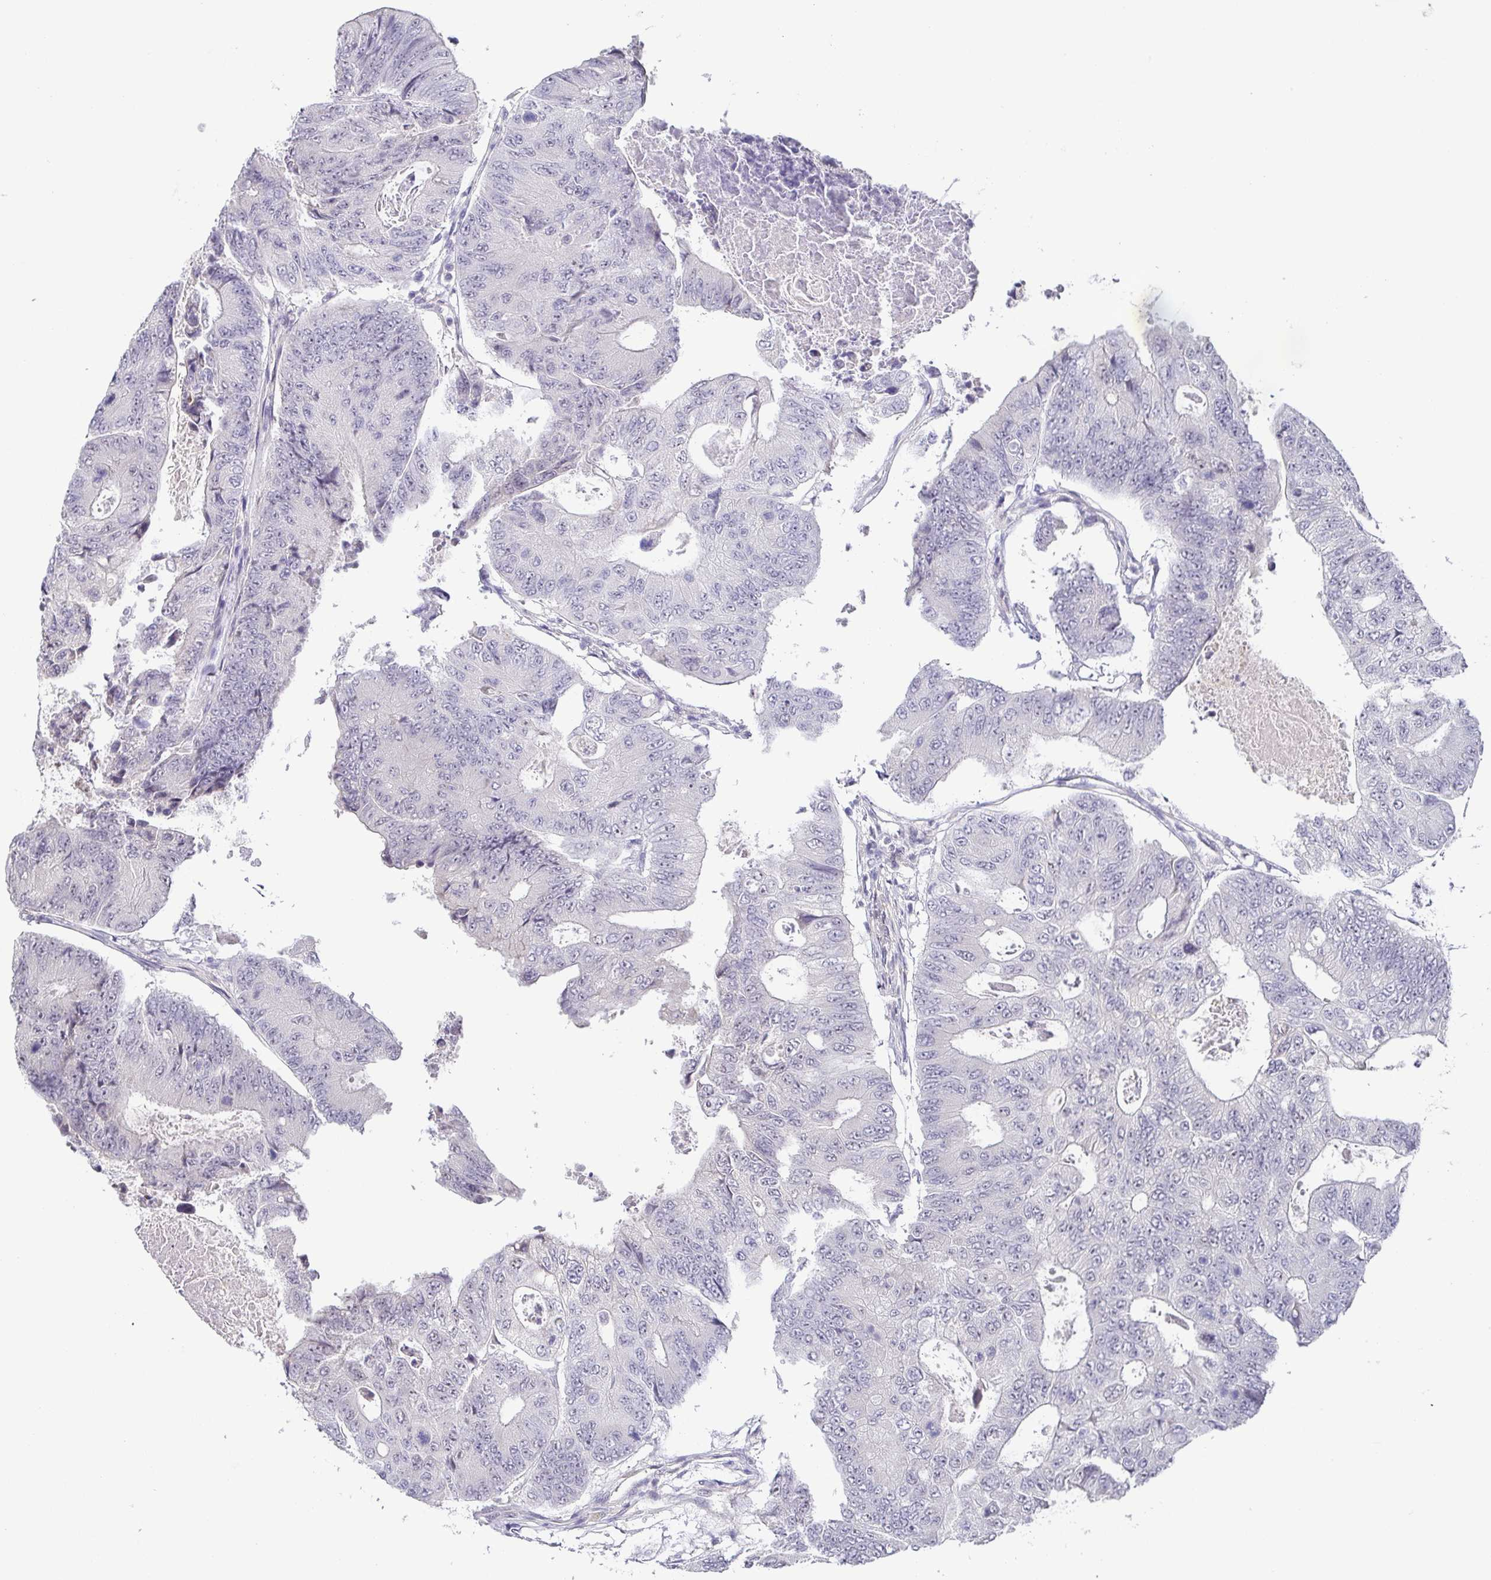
{"staining": {"intensity": "negative", "quantity": "none", "location": "none"}, "tissue": "colorectal cancer", "cell_type": "Tumor cells", "image_type": "cancer", "snomed": [{"axis": "morphology", "description": "Adenocarcinoma, NOS"}, {"axis": "topography", "description": "Colon"}], "caption": "High power microscopy micrograph of an immunohistochemistry (IHC) histopathology image of adenocarcinoma (colorectal), revealing no significant staining in tumor cells. The staining is performed using DAB brown chromogen with nuclei counter-stained in using hematoxylin.", "gene": "NEFH", "patient": {"sex": "female", "age": 48}}